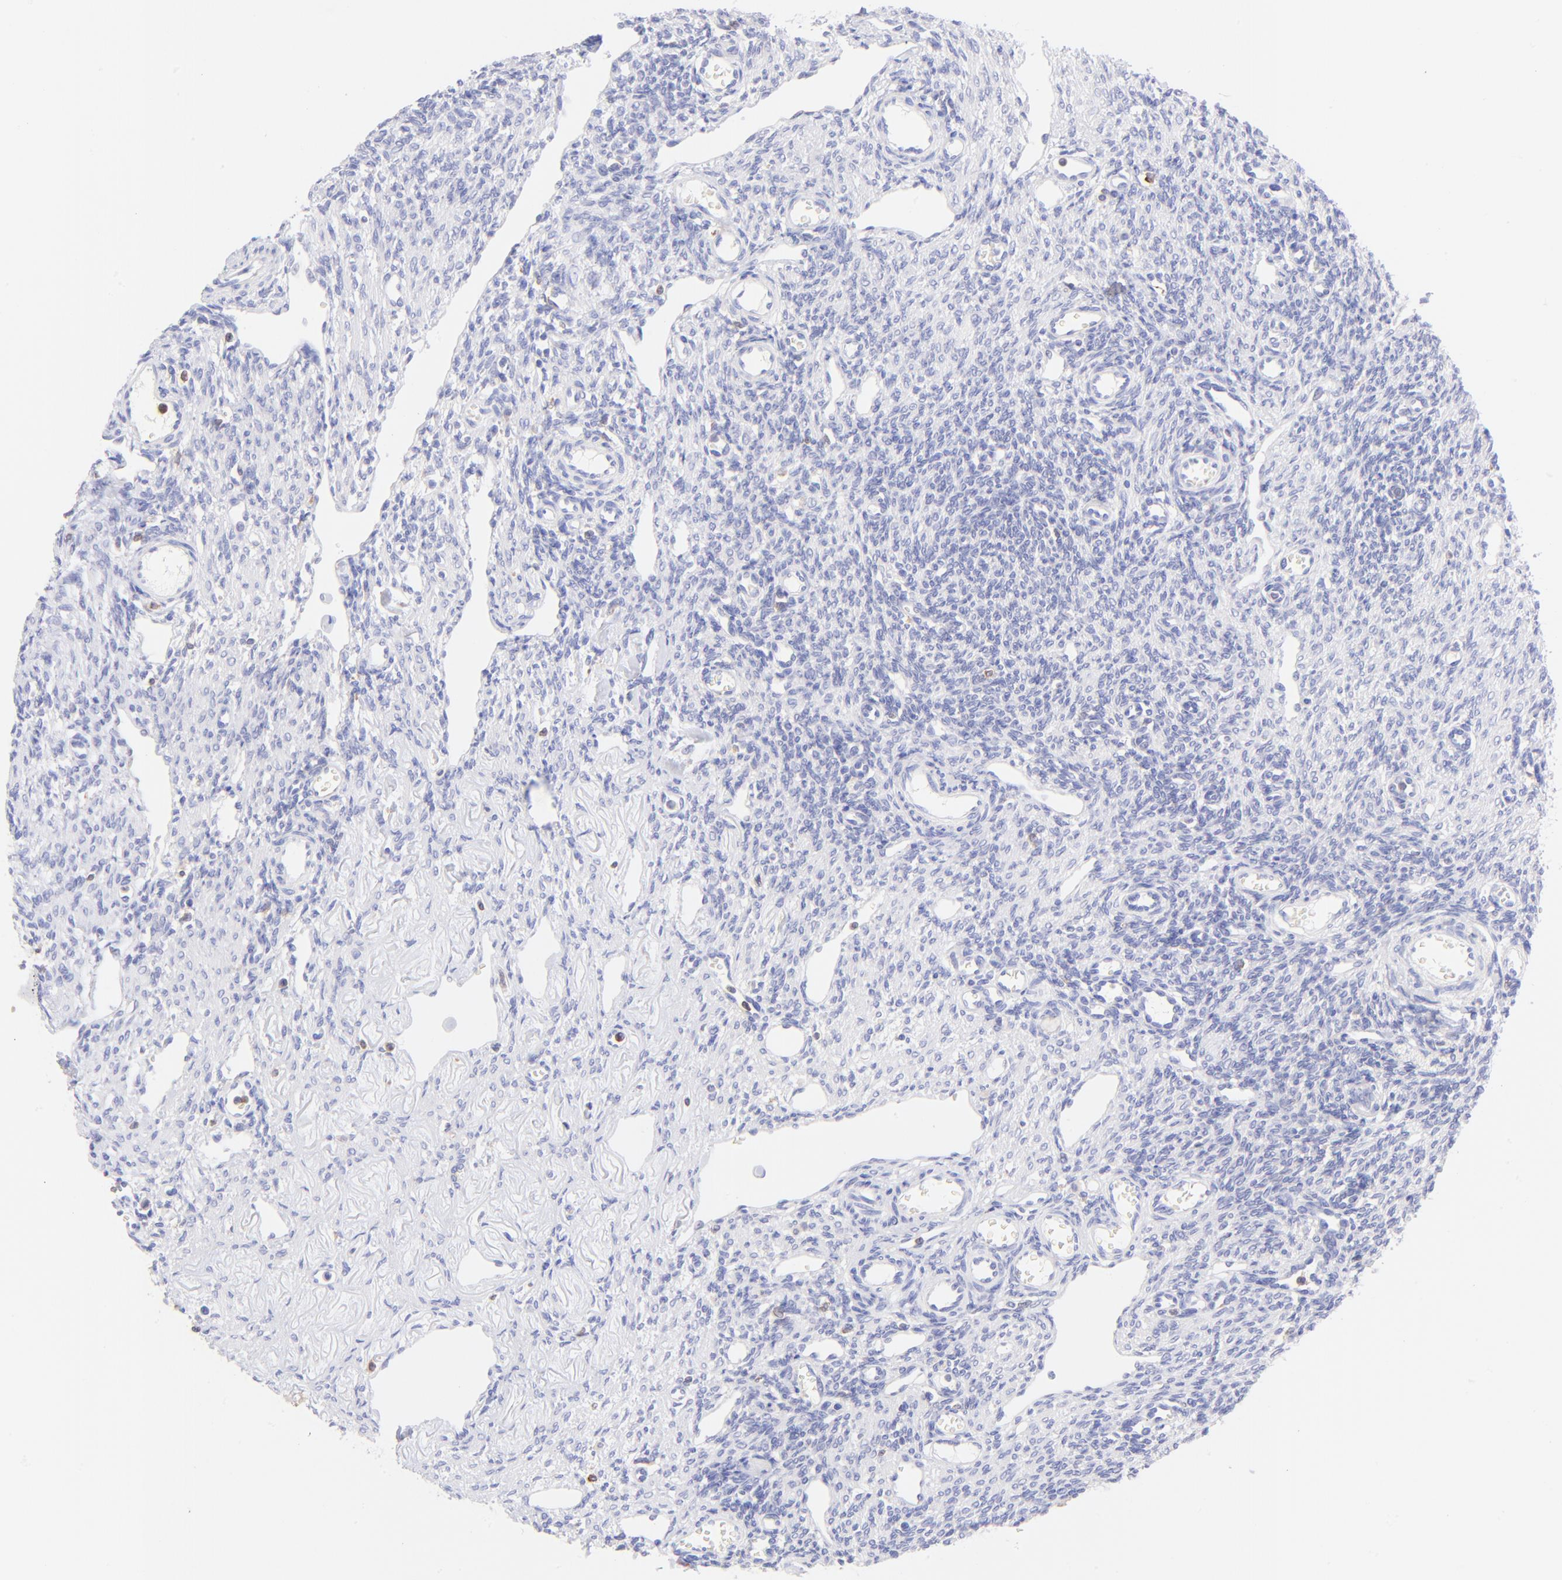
{"staining": {"intensity": "negative", "quantity": "none", "location": "none"}, "tissue": "ovary", "cell_type": "Ovarian stroma cells", "image_type": "normal", "snomed": [{"axis": "morphology", "description": "Normal tissue, NOS"}, {"axis": "topography", "description": "Ovary"}], "caption": "Ovary stained for a protein using immunohistochemistry (IHC) shows no expression ovarian stroma cells.", "gene": "IRAG2", "patient": {"sex": "female", "age": 33}}